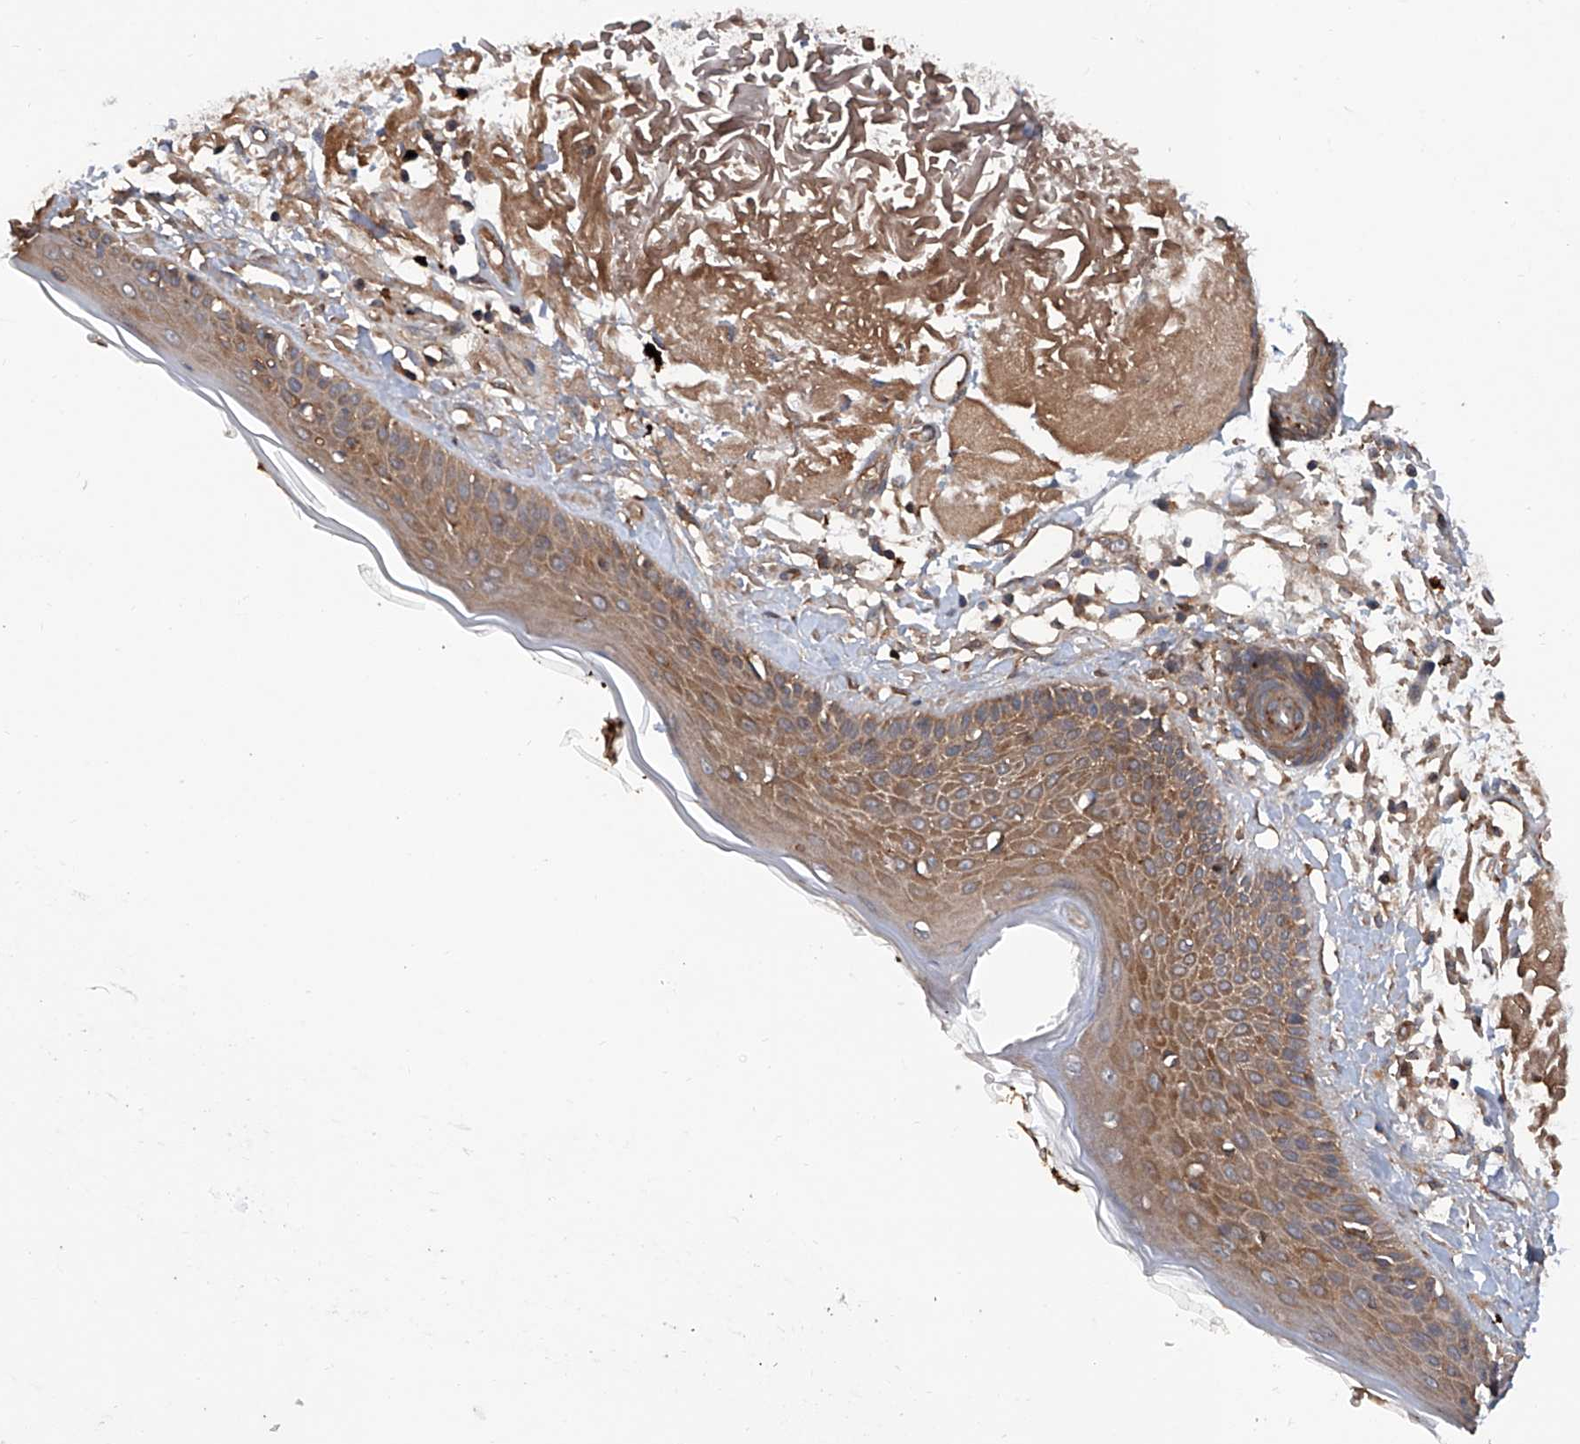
{"staining": {"intensity": "moderate", "quantity": ">75%", "location": "cytoplasmic/membranous"}, "tissue": "skin", "cell_type": "Fibroblasts", "image_type": "normal", "snomed": [{"axis": "morphology", "description": "Normal tissue, NOS"}, {"axis": "topography", "description": "Skin"}, {"axis": "topography", "description": "Skeletal muscle"}], "caption": "An IHC histopathology image of benign tissue is shown. Protein staining in brown labels moderate cytoplasmic/membranous positivity in skin within fibroblasts. Using DAB (3,3'-diaminobenzidine) (brown) and hematoxylin (blue) stains, captured at high magnification using brightfield microscopy.", "gene": "ASCC3", "patient": {"sex": "male", "age": 83}}